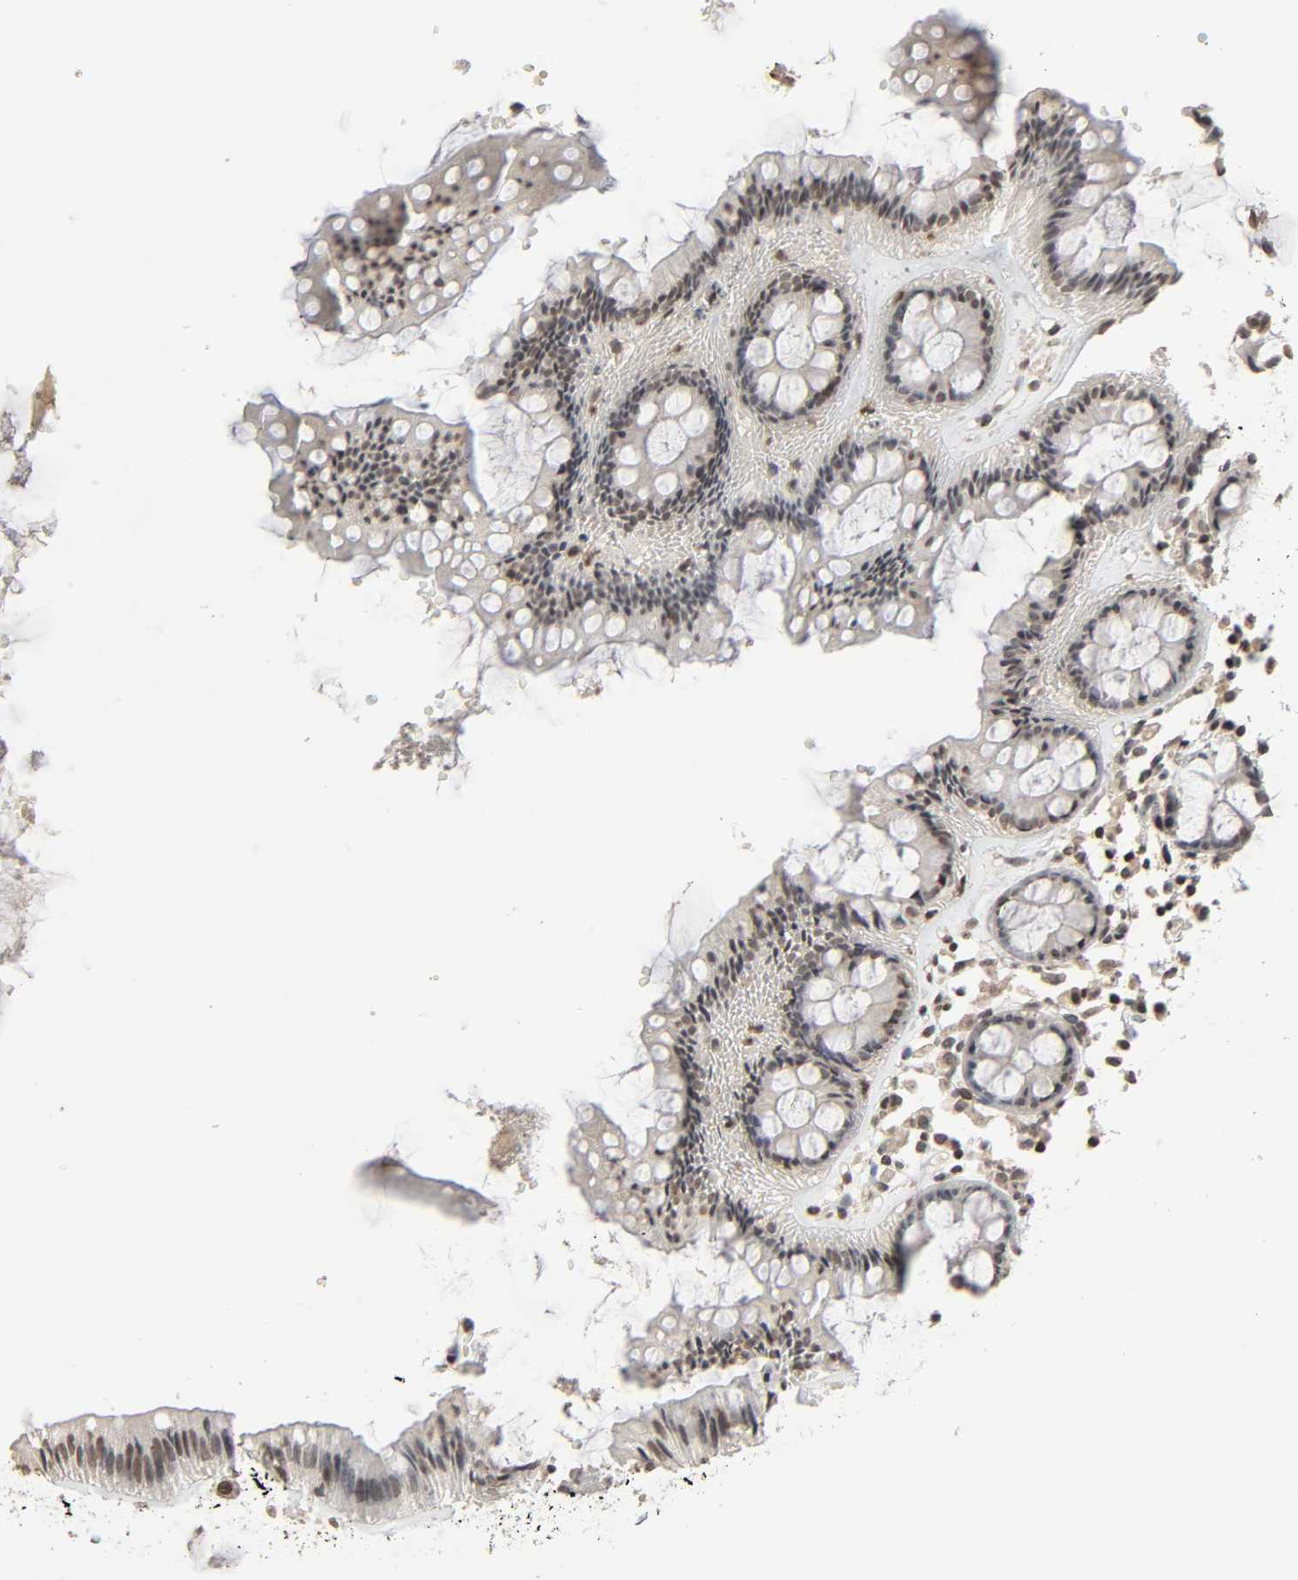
{"staining": {"intensity": "negative", "quantity": "none", "location": "none"}, "tissue": "rectum", "cell_type": "Glandular cells", "image_type": "normal", "snomed": [{"axis": "morphology", "description": "Normal tissue, NOS"}, {"axis": "topography", "description": "Rectum"}], "caption": "Immunohistochemical staining of benign human rectum exhibits no significant expression in glandular cells. Brightfield microscopy of immunohistochemistry stained with DAB (3,3'-diaminobenzidine) (brown) and hematoxylin (blue), captured at high magnification.", "gene": "STK4", "patient": {"sex": "female", "age": 66}}